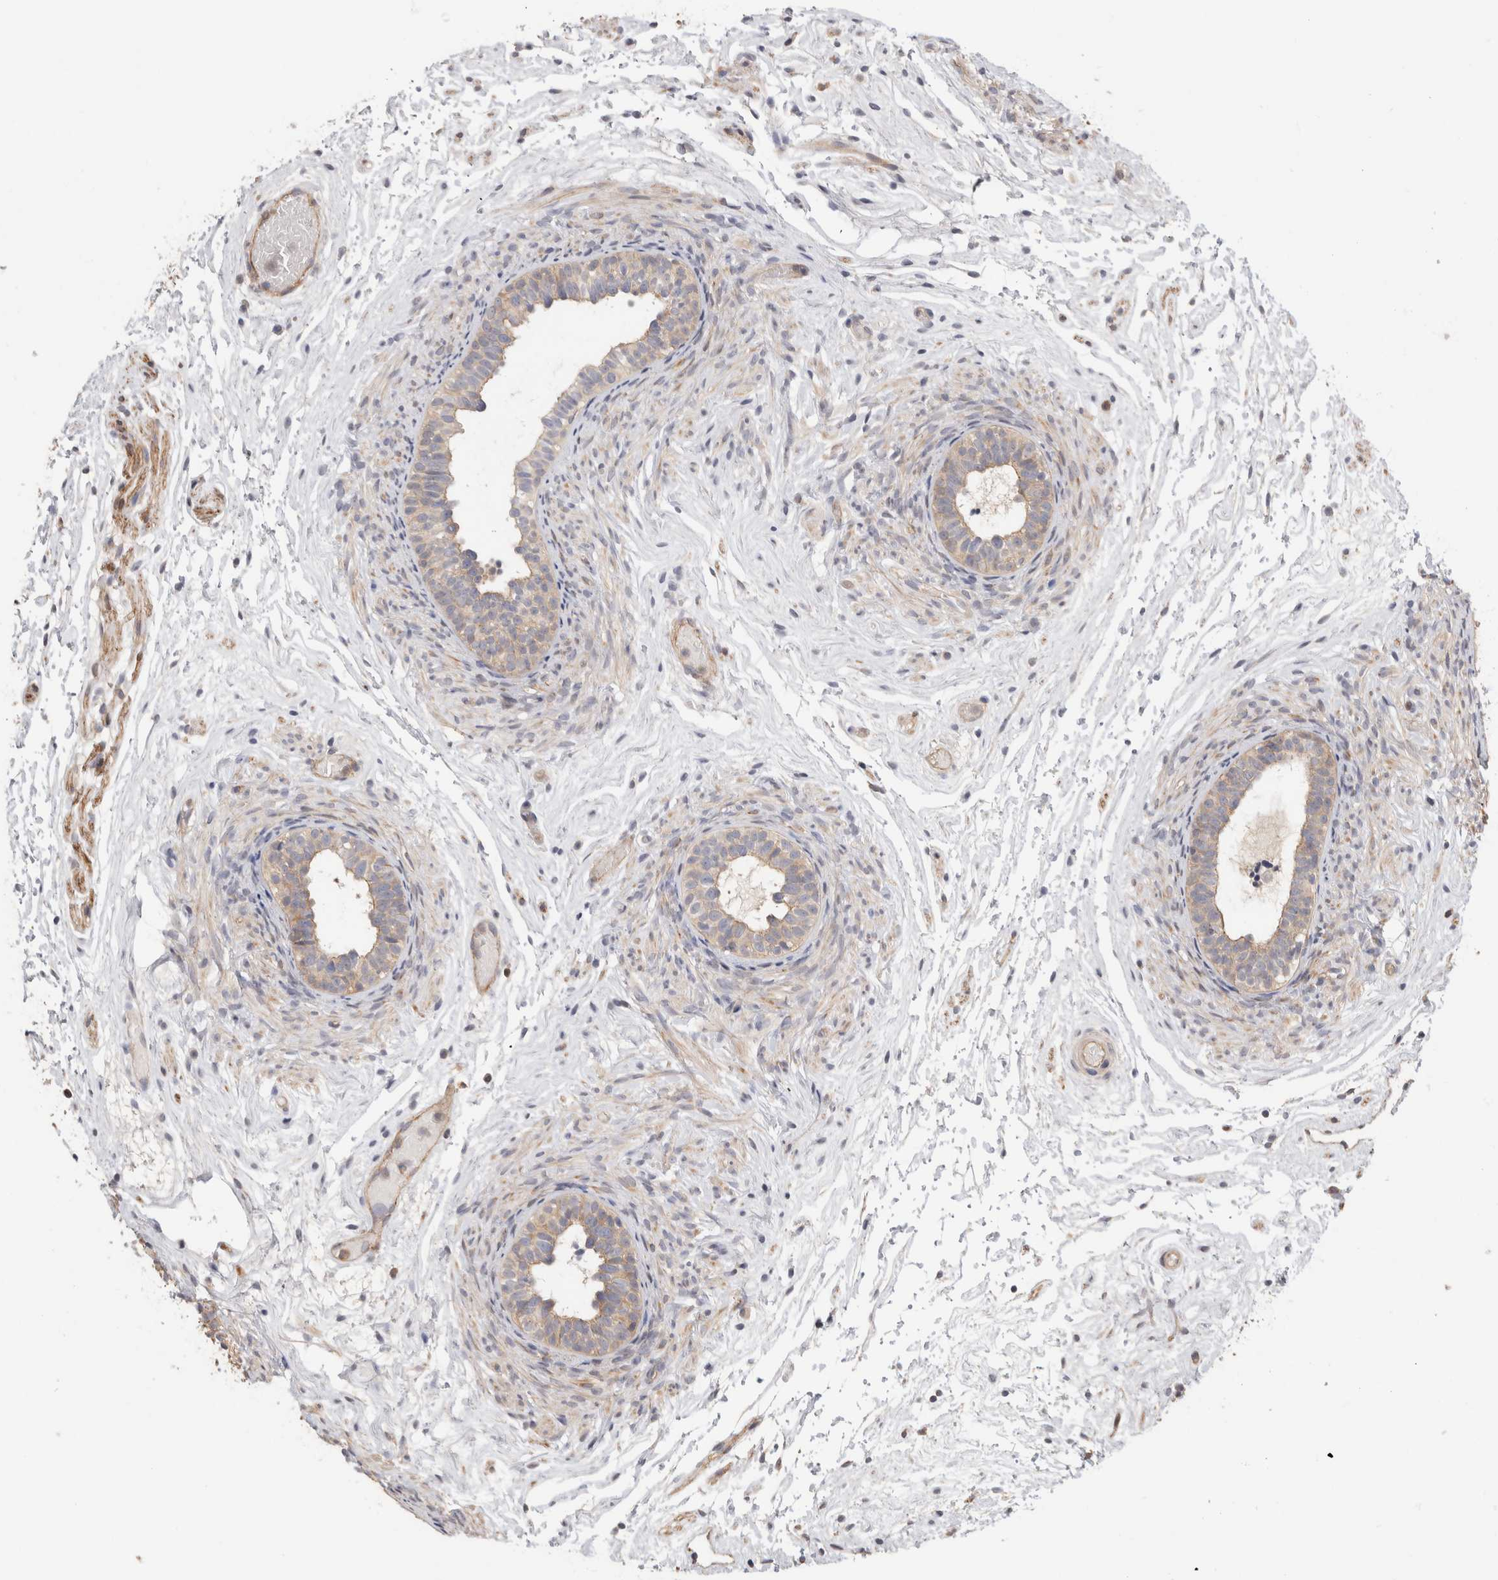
{"staining": {"intensity": "weak", "quantity": "25%-75%", "location": "cytoplasmic/membranous"}, "tissue": "epididymis", "cell_type": "Glandular cells", "image_type": "normal", "snomed": [{"axis": "morphology", "description": "Normal tissue, NOS"}, {"axis": "topography", "description": "Epididymis"}], "caption": "Immunohistochemical staining of normal epididymis demonstrates low levels of weak cytoplasmic/membranous positivity in about 25%-75% of glandular cells.", "gene": "PGM1", "patient": {"sex": "male", "age": 5}}